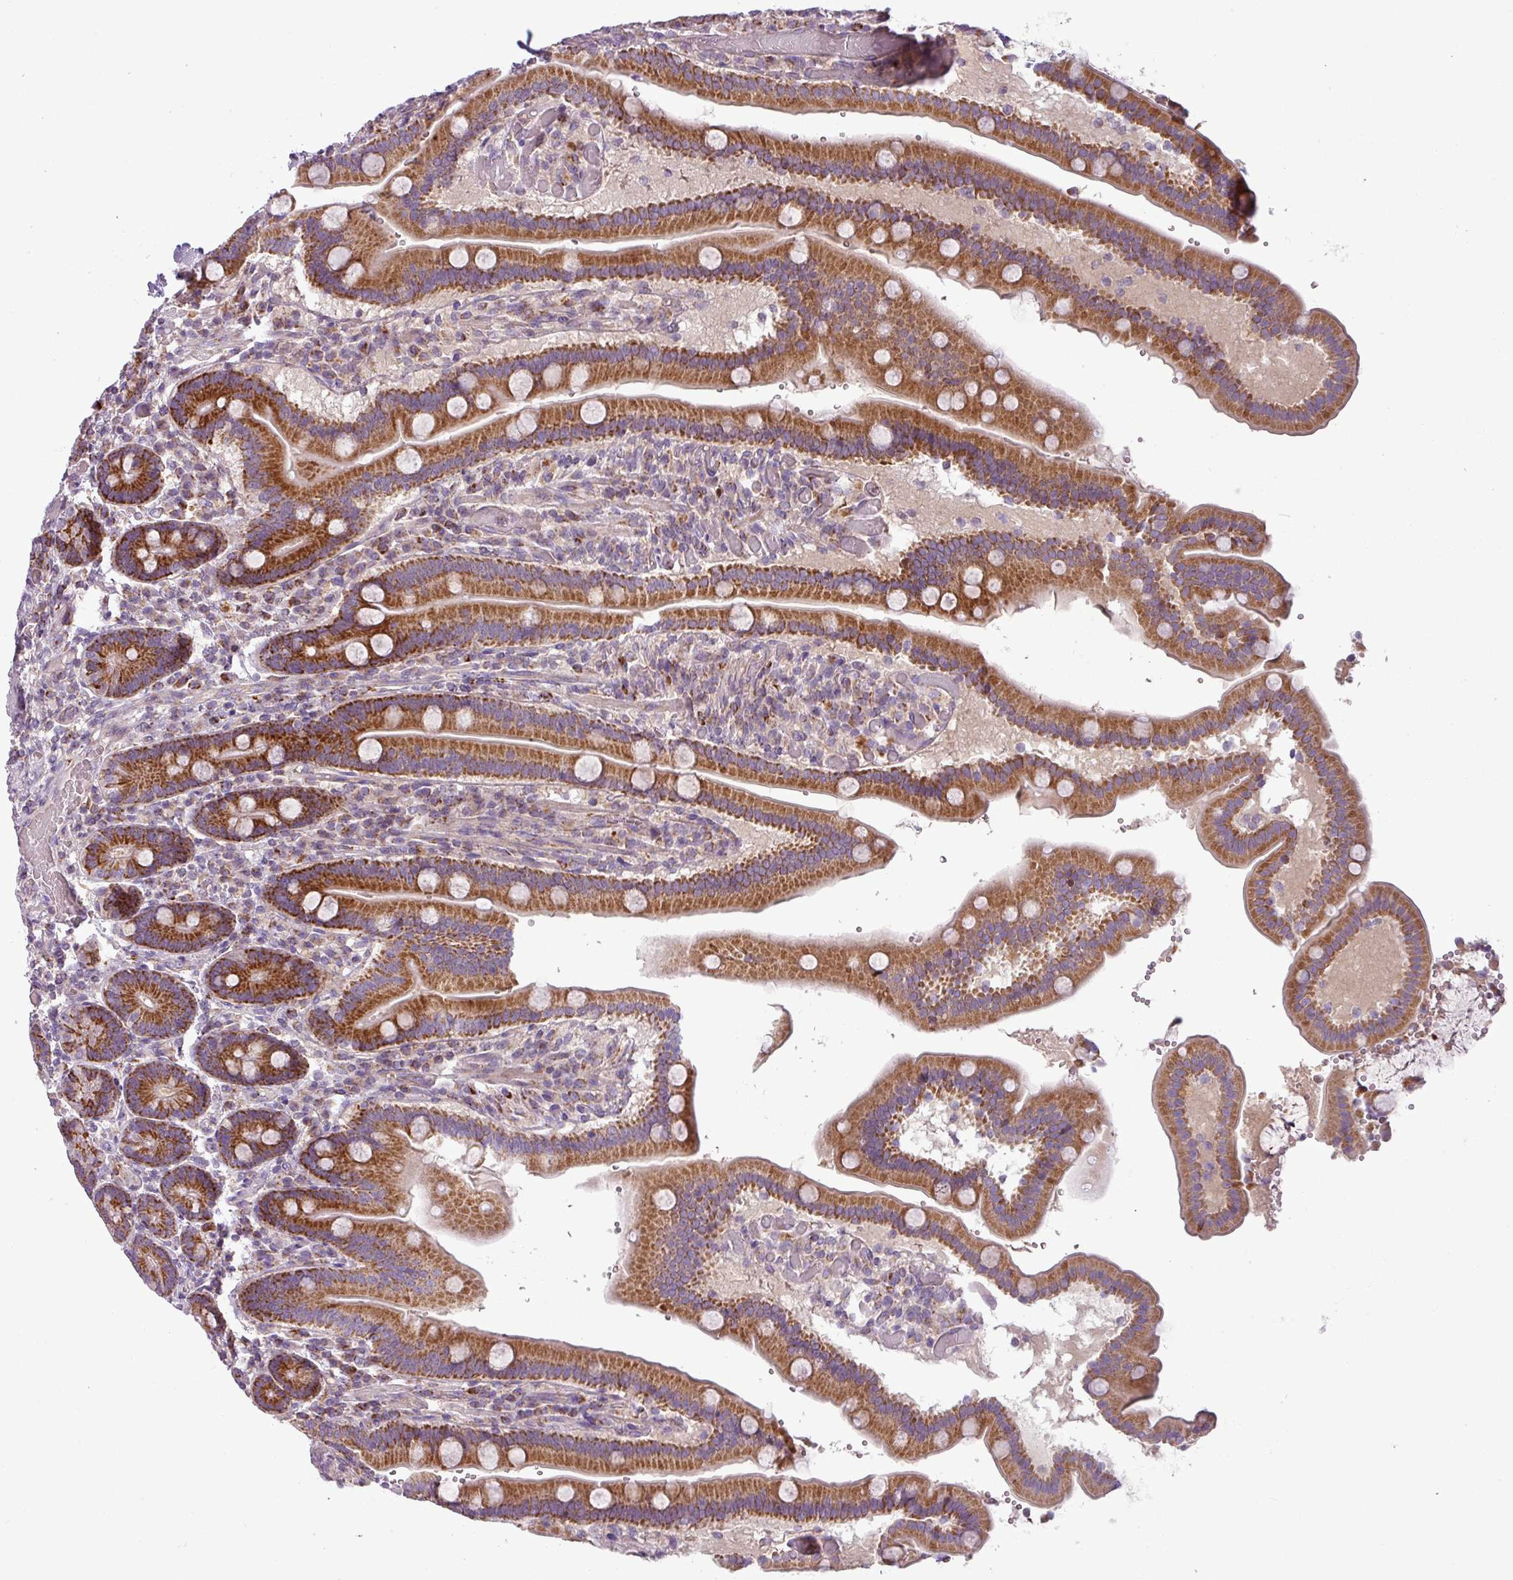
{"staining": {"intensity": "strong", "quantity": ">75%", "location": "cytoplasmic/membranous"}, "tissue": "duodenum", "cell_type": "Glandular cells", "image_type": "normal", "snomed": [{"axis": "morphology", "description": "Normal tissue, NOS"}, {"axis": "topography", "description": "Duodenum"}], "caption": "Immunohistochemistry (IHC) photomicrograph of normal duodenum: duodenum stained using immunohistochemistry displays high levels of strong protein expression localized specifically in the cytoplasmic/membranous of glandular cells, appearing as a cytoplasmic/membranous brown color.", "gene": "PNMA6A", "patient": {"sex": "female", "age": 62}}